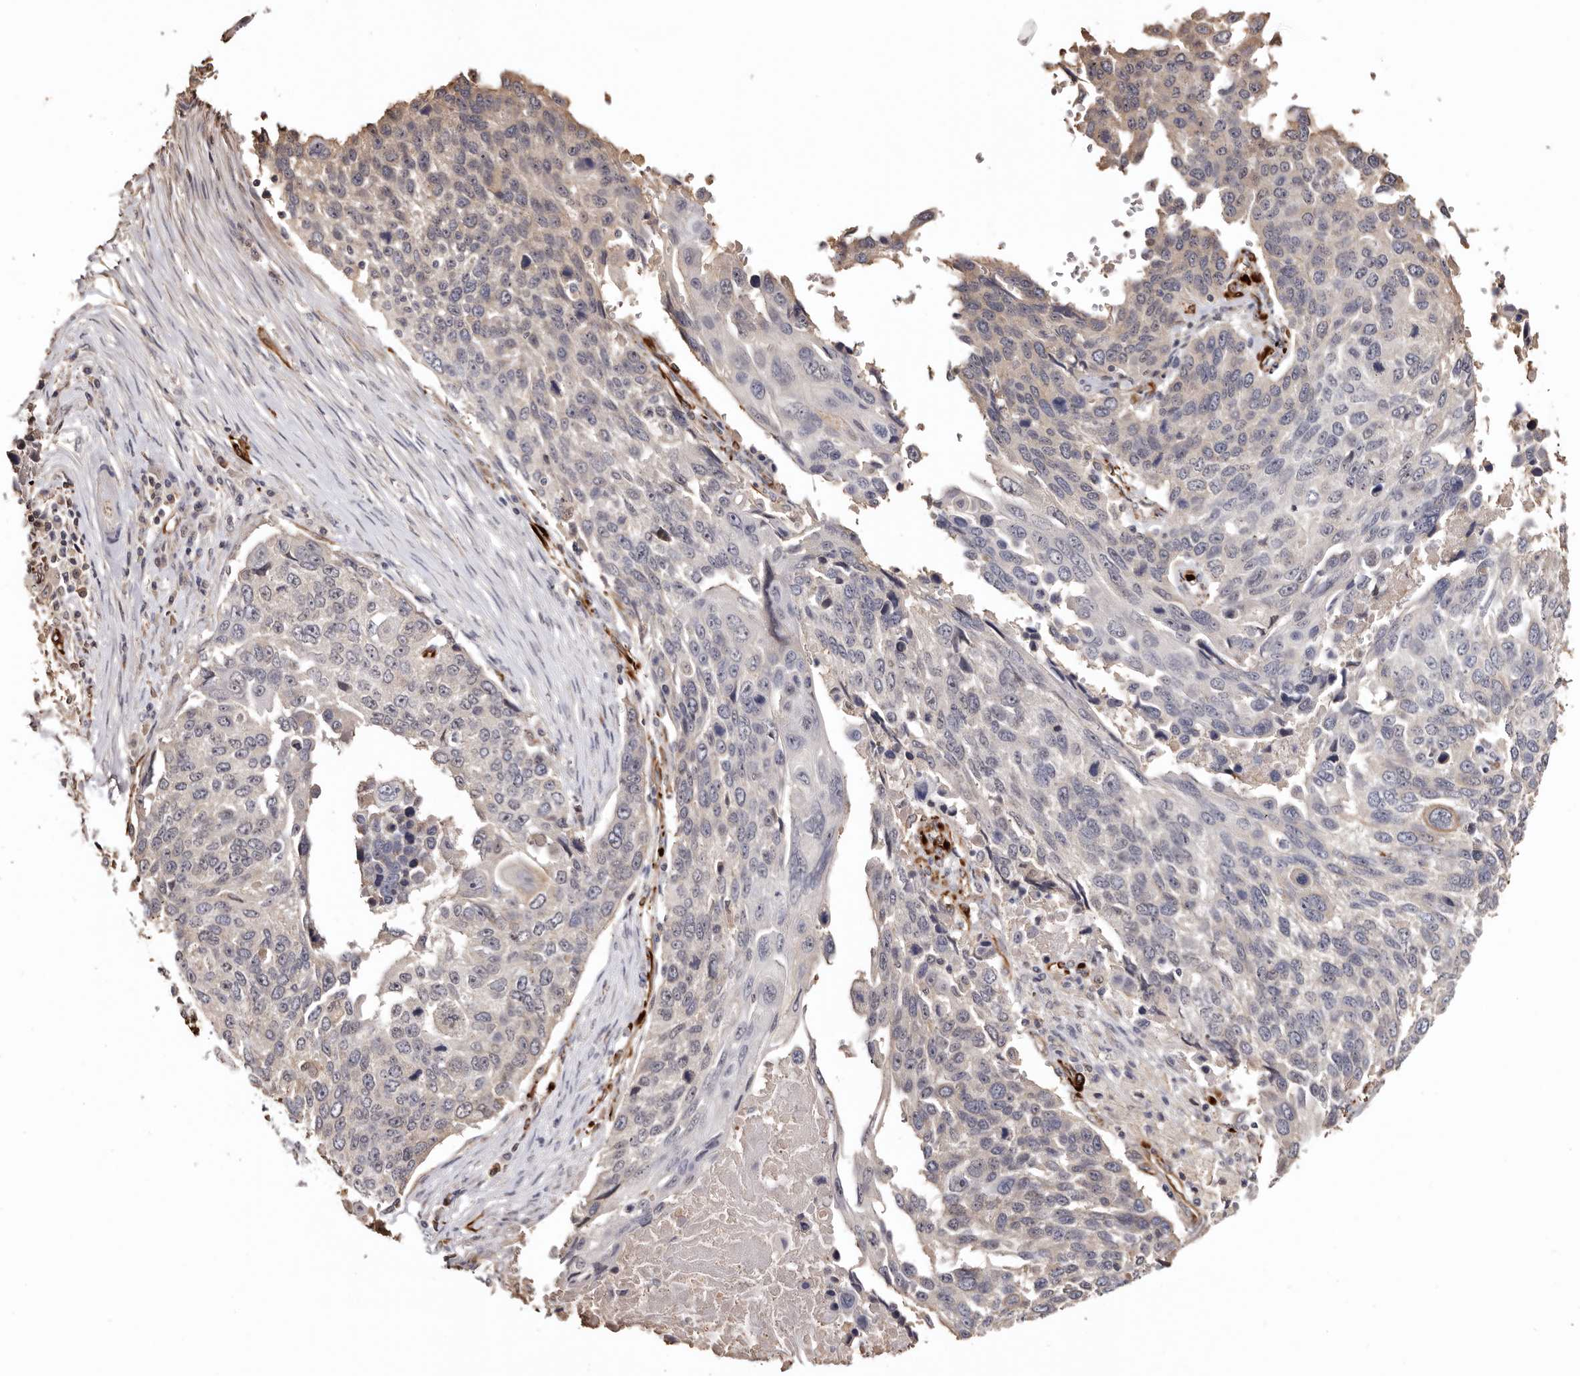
{"staining": {"intensity": "weak", "quantity": "<25%", "location": "cytoplasmic/membranous"}, "tissue": "lung cancer", "cell_type": "Tumor cells", "image_type": "cancer", "snomed": [{"axis": "morphology", "description": "Squamous cell carcinoma, NOS"}, {"axis": "topography", "description": "Lung"}], "caption": "This is an immunohistochemistry micrograph of squamous cell carcinoma (lung). There is no staining in tumor cells.", "gene": "ZNF557", "patient": {"sex": "male", "age": 66}}